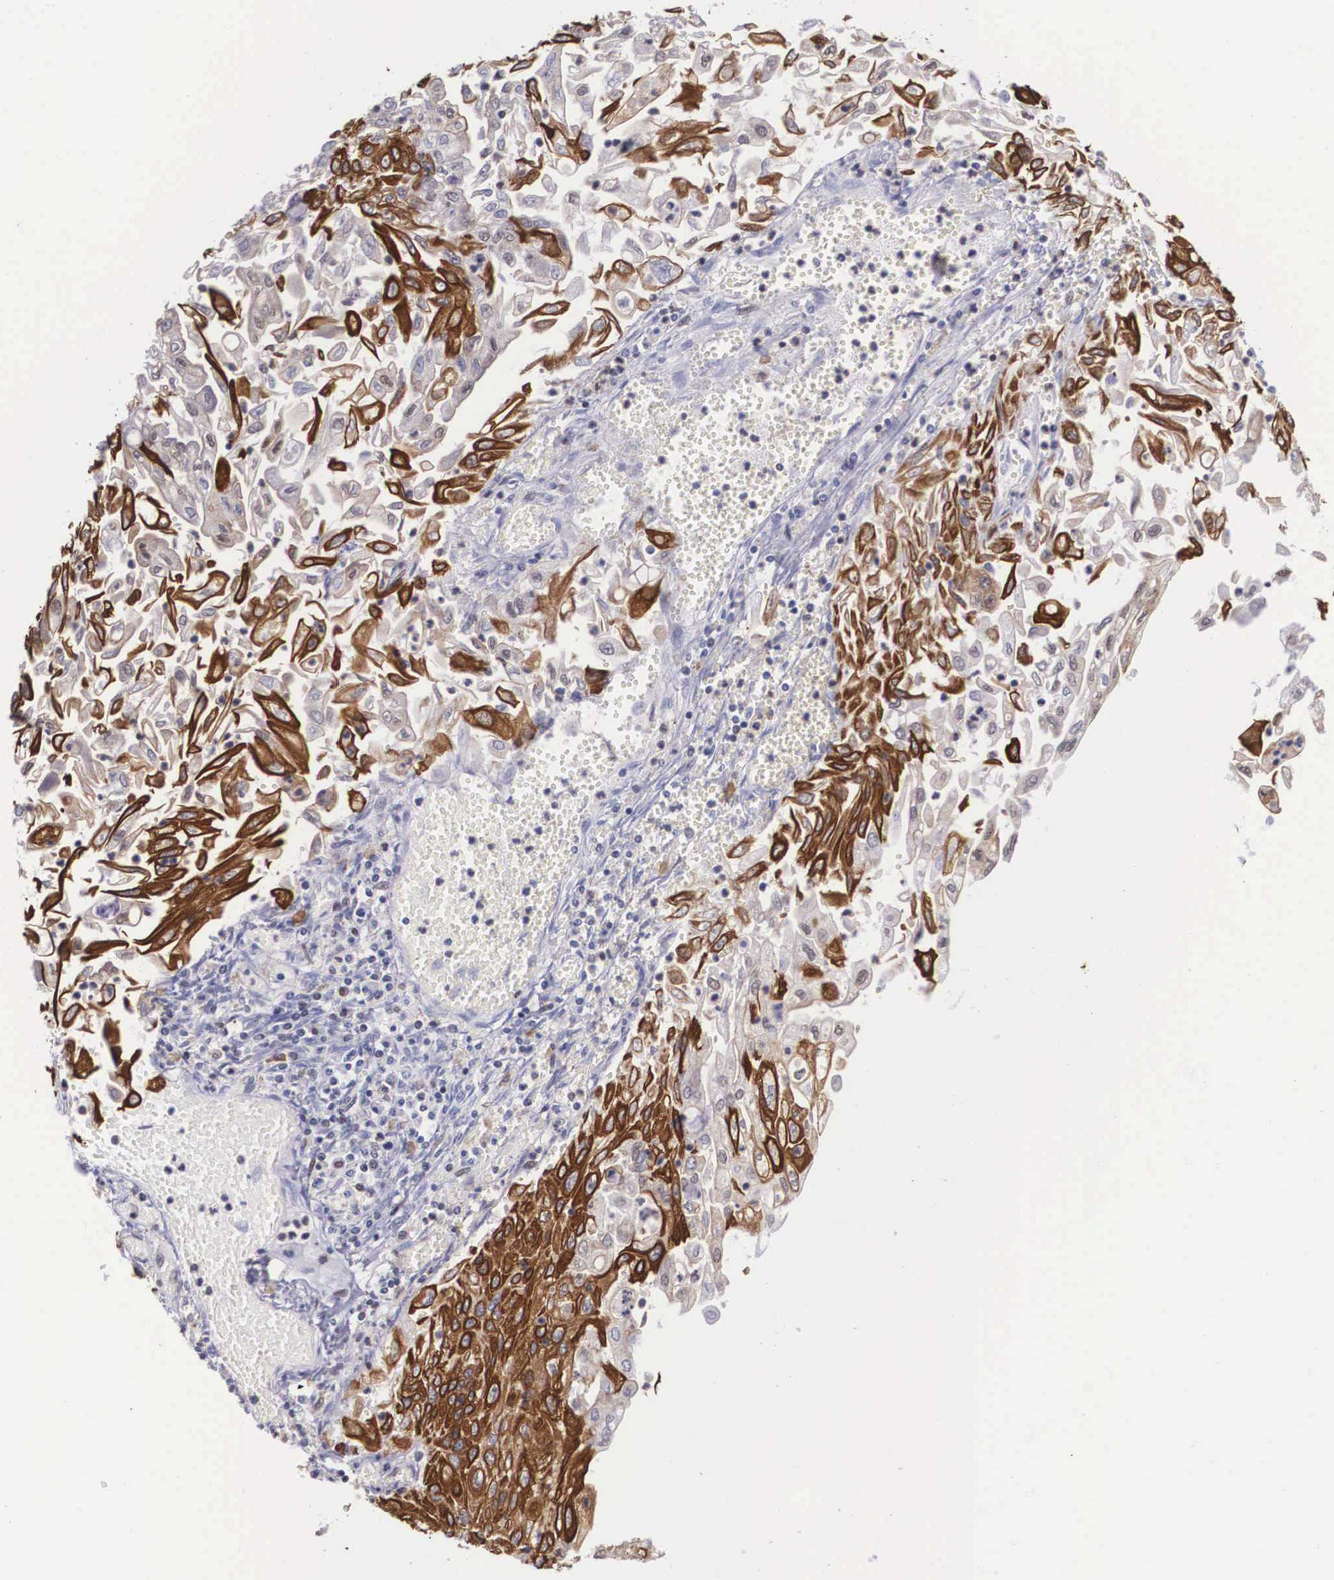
{"staining": {"intensity": "strong", "quantity": "25%-75%", "location": "cytoplasmic/membranous"}, "tissue": "endometrial cancer", "cell_type": "Tumor cells", "image_type": "cancer", "snomed": [{"axis": "morphology", "description": "Adenocarcinoma, NOS"}, {"axis": "topography", "description": "Endometrium"}], "caption": "High-magnification brightfield microscopy of endometrial adenocarcinoma stained with DAB (brown) and counterstained with hematoxylin (blue). tumor cells exhibit strong cytoplasmic/membranous expression is identified in approximately25%-75% of cells.", "gene": "SLC25A21", "patient": {"sex": "female", "age": 75}}